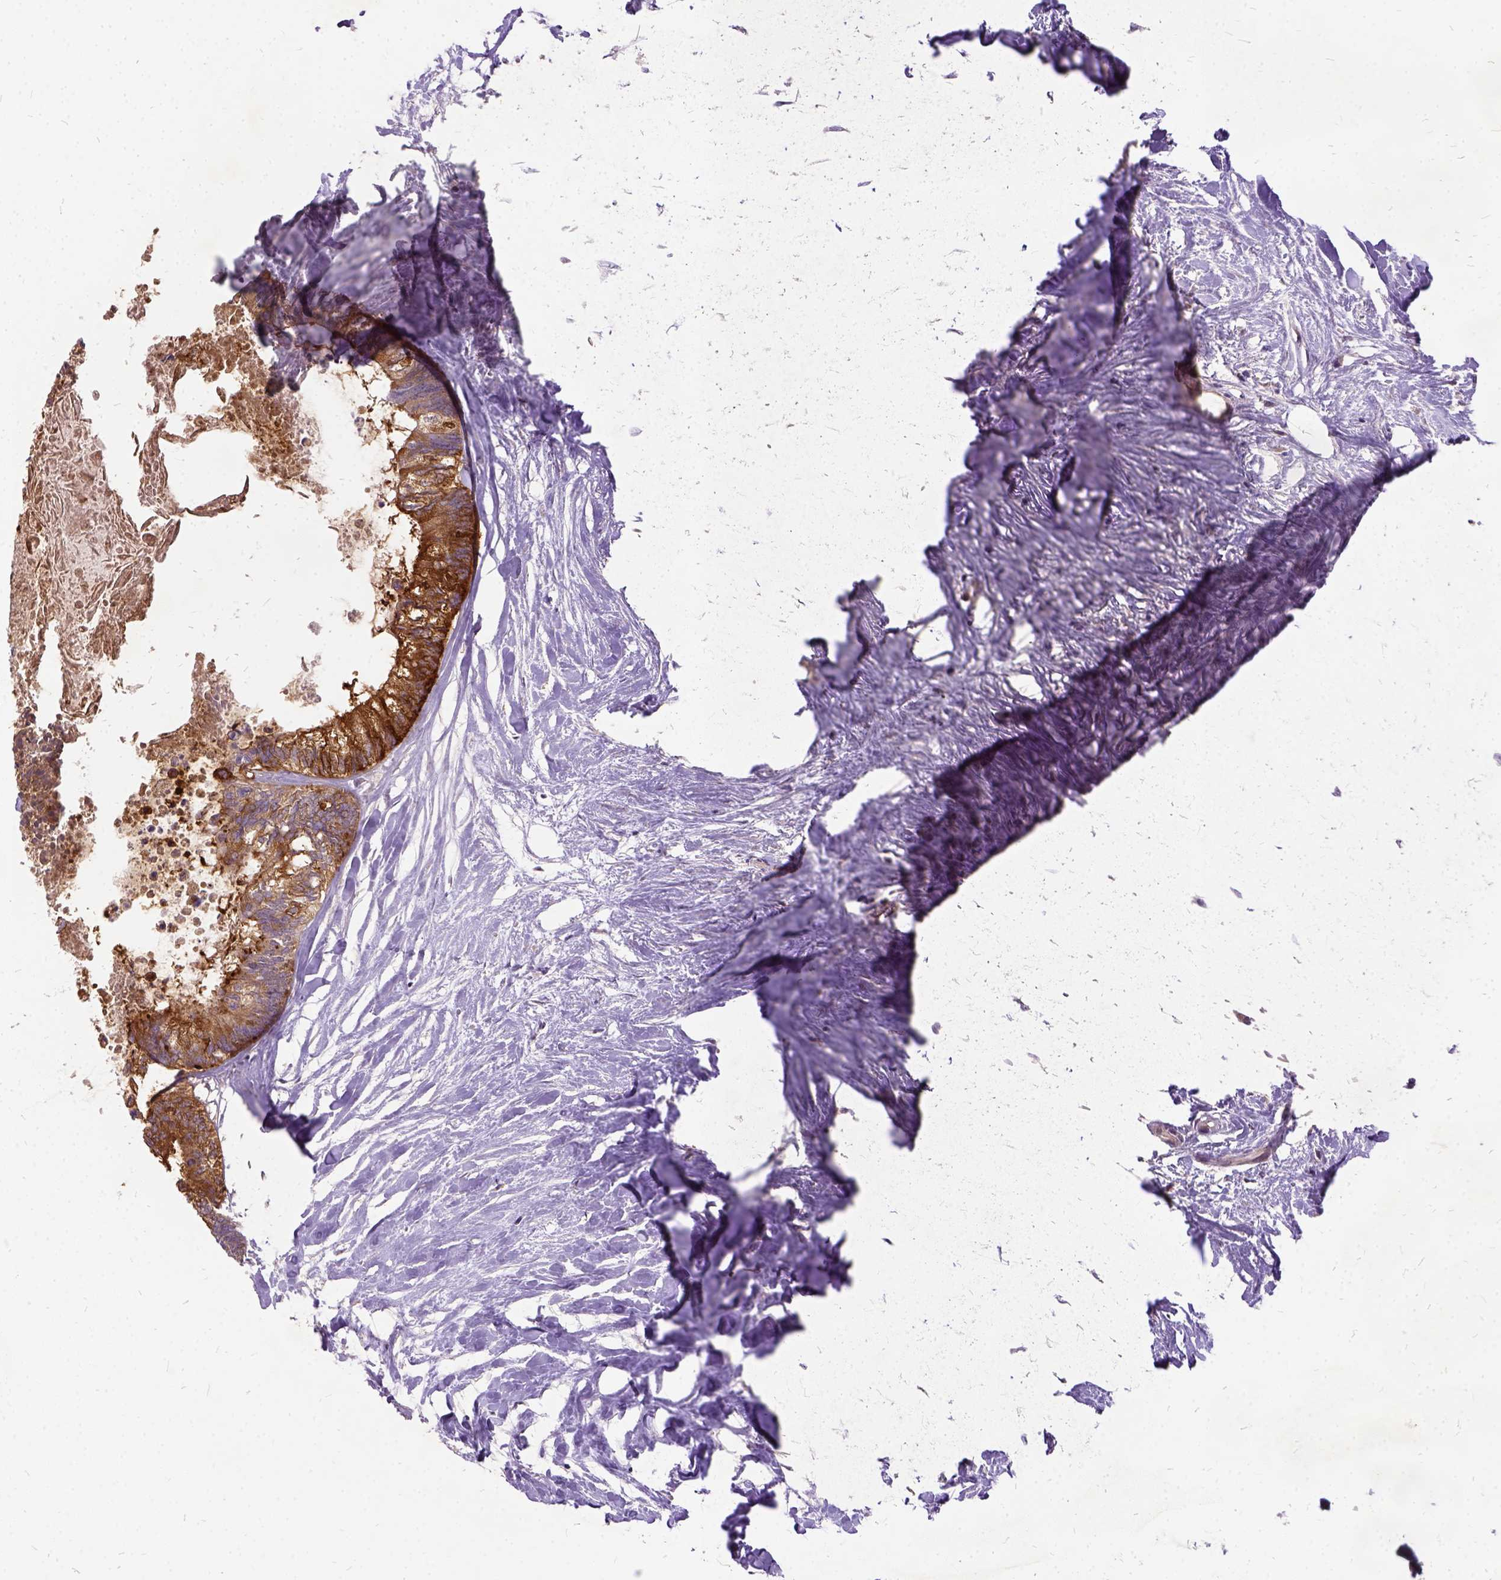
{"staining": {"intensity": "moderate", "quantity": ">75%", "location": "cytoplasmic/membranous"}, "tissue": "colorectal cancer", "cell_type": "Tumor cells", "image_type": "cancer", "snomed": [{"axis": "morphology", "description": "Adenocarcinoma, NOS"}, {"axis": "topography", "description": "Colon"}, {"axis": "topography", "description": "Rectum"}], "caption": "Brown immunohistochemical staining in adenocarcinoma (colorectal) displays moderate cytoplasmic/membranous positivity in approximately >75% of tumor cells.", "gene": "ILRUN", "patient": {"sex": "male", "age": 57}}